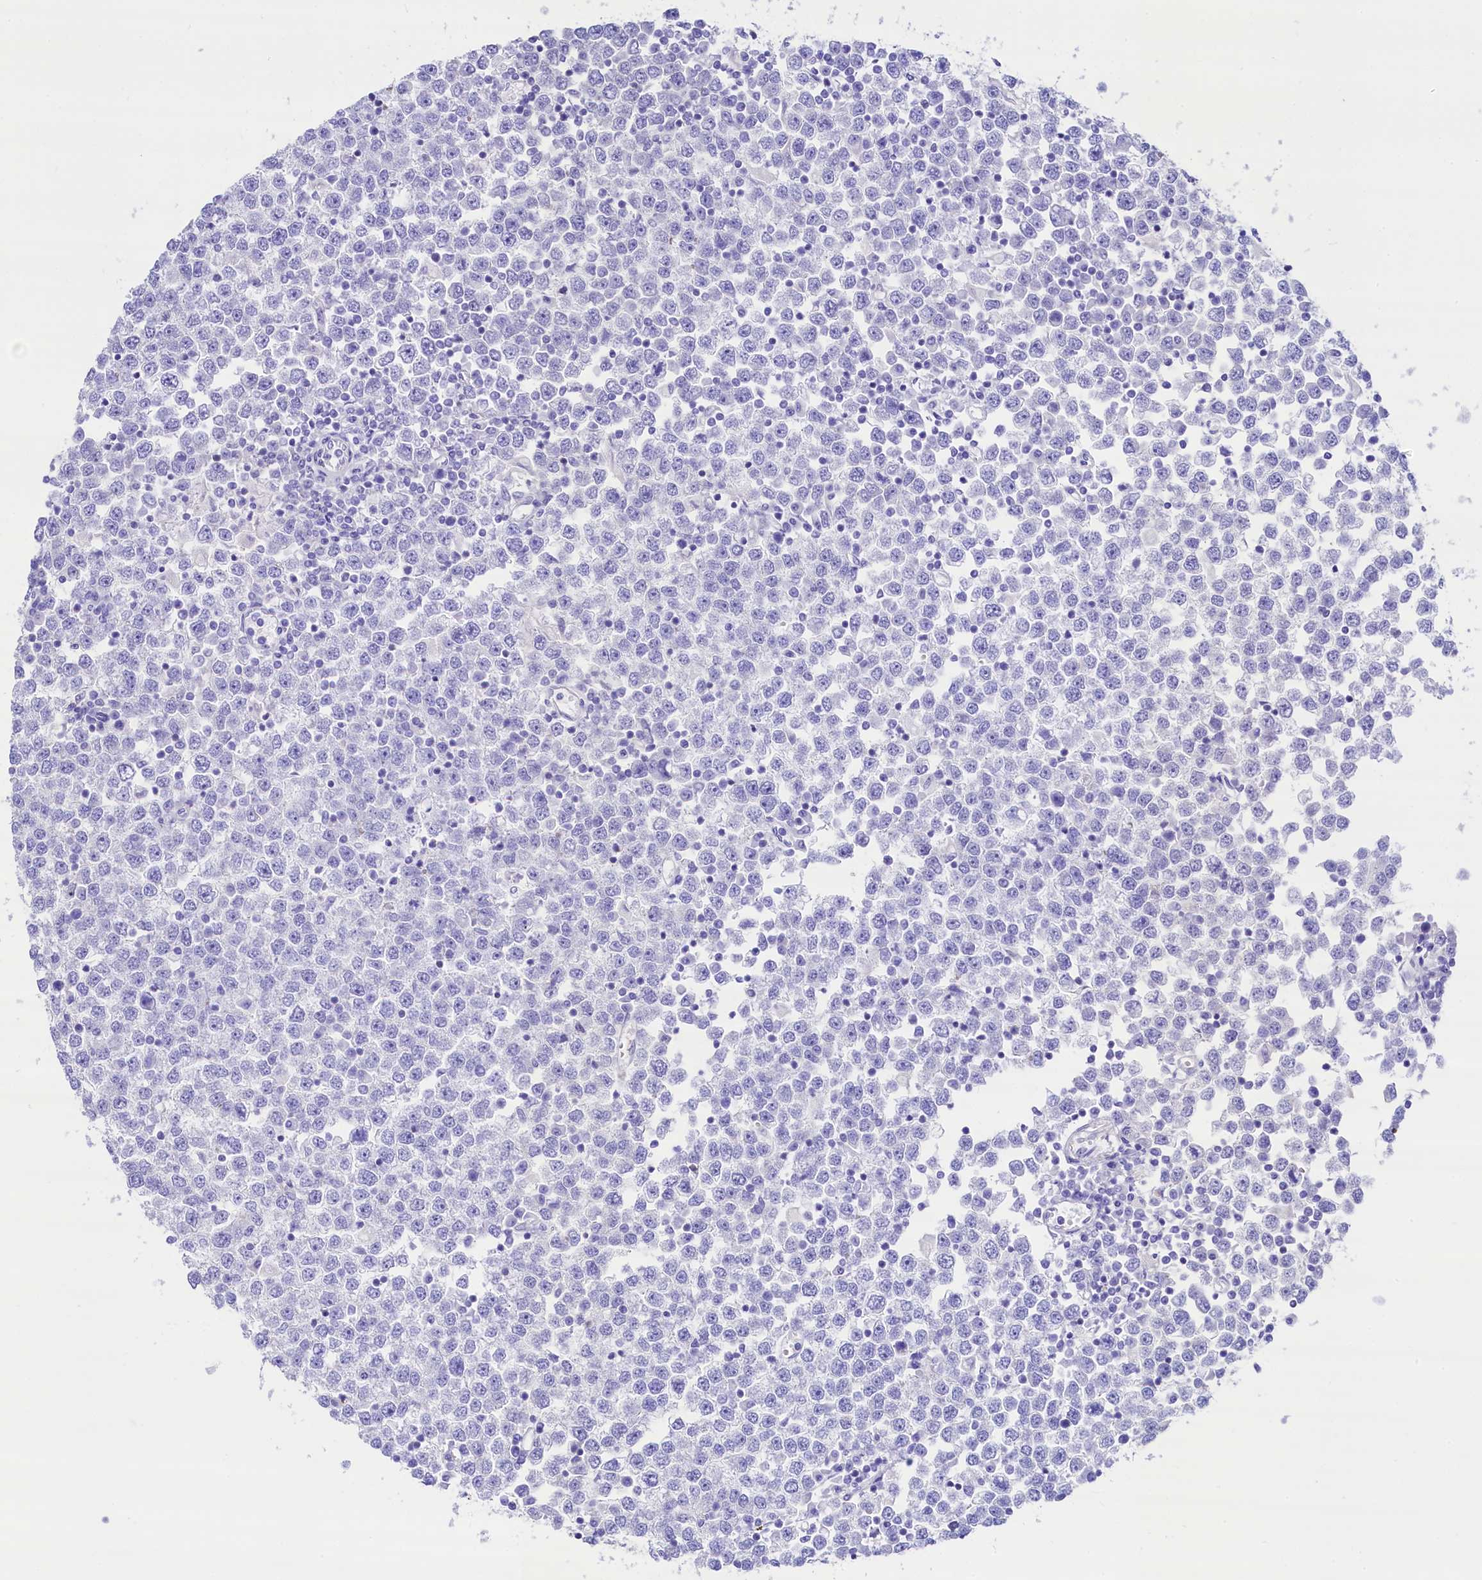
{"staining": {"intensity": "negative", "quantity": "none", "location": "none"}, "tissue": "testis cancer", "cell_type": "Tumor cells", "image_type": "cancer", "snomed": [{"axis": "morphology", "description": "Seminoma, NOS"}, {"axis": "topography", "description": "Testis"}], "caption": "Human testis seminoma stained for a protein using IHC demonstrates no staining in tumor cells.", "gene": "RBP3", "patient": {"sex": "male", "age": 65}}